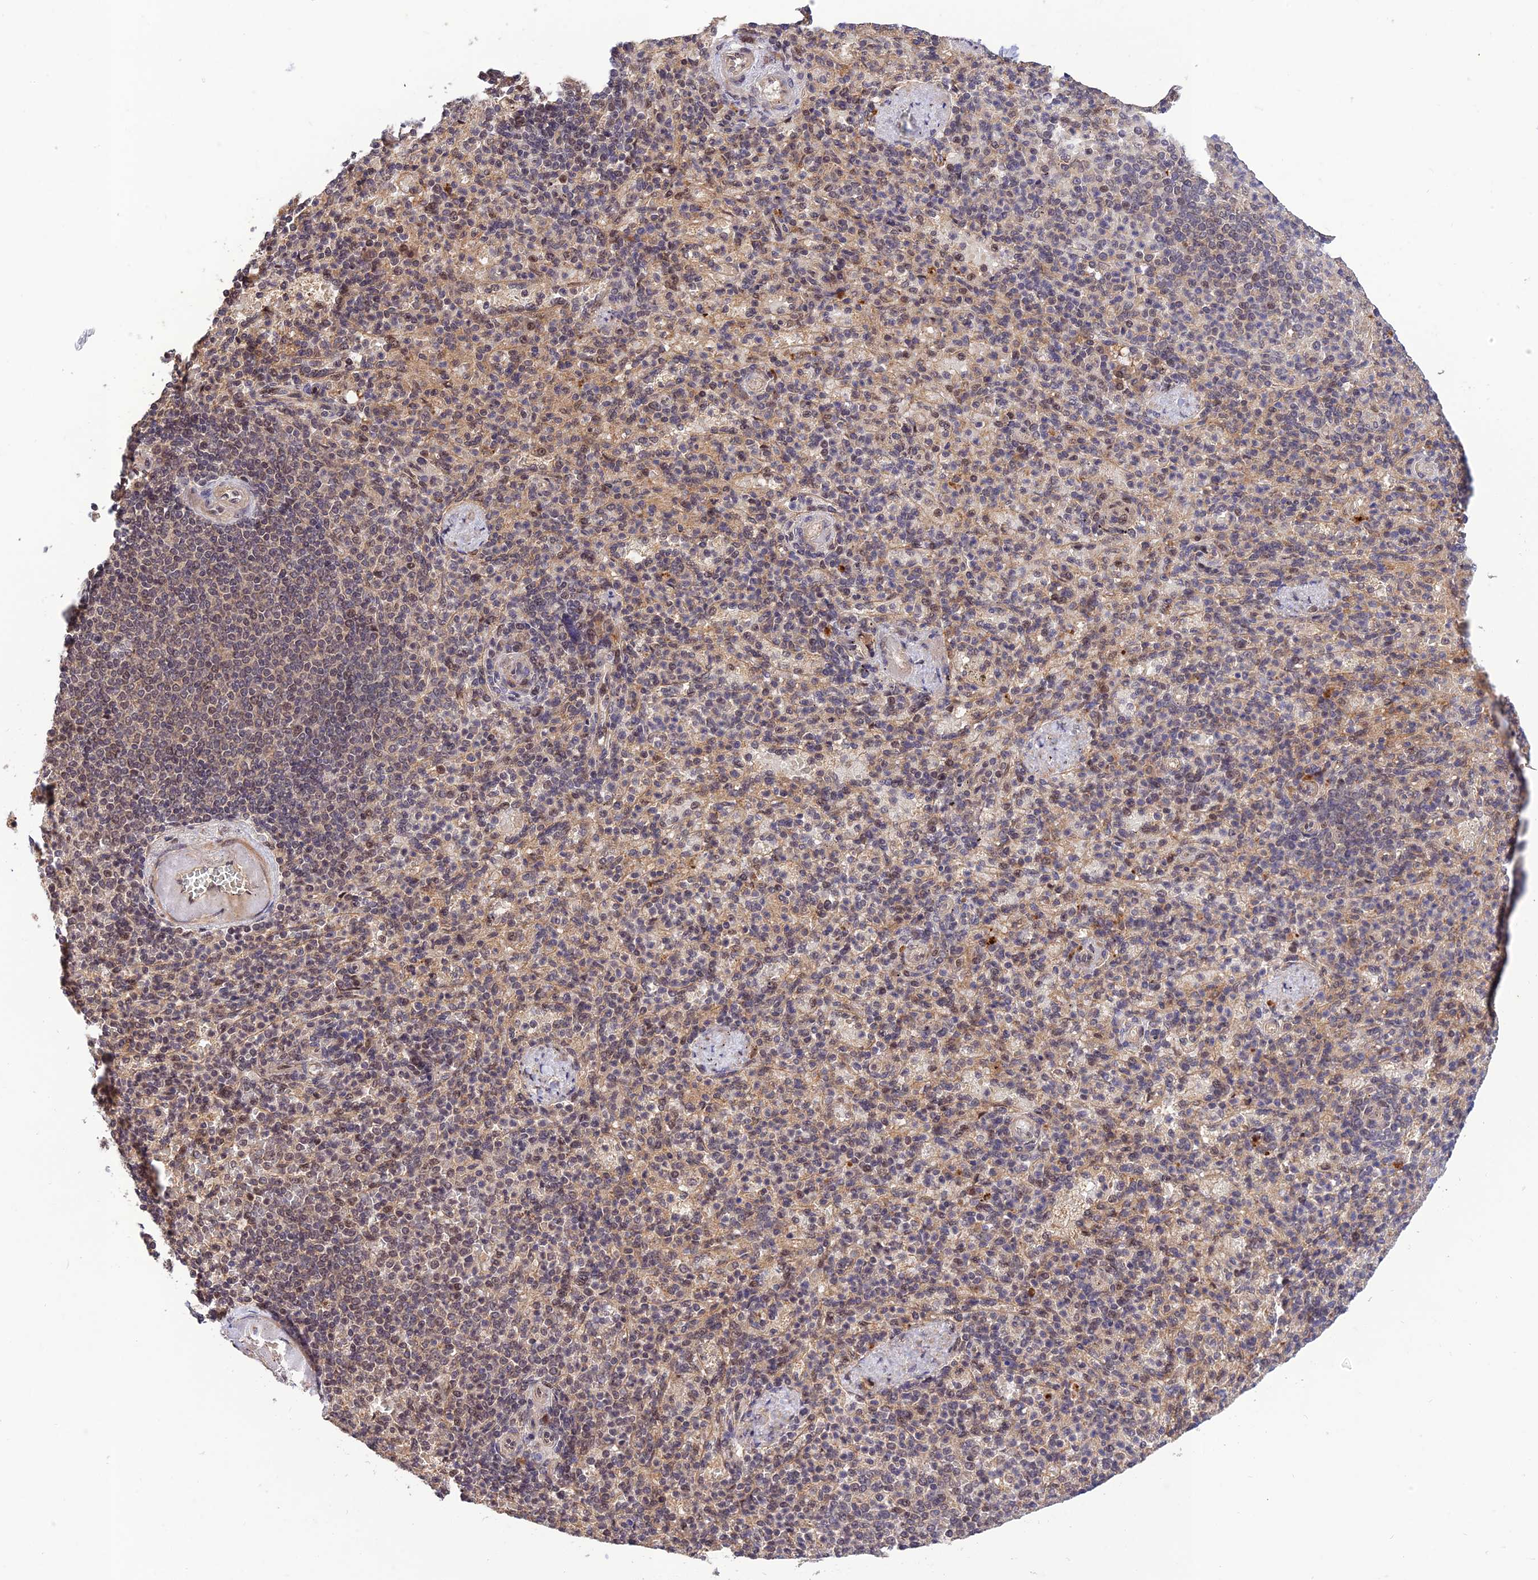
{"staining": {"intensity": "weak", "quantity": "<25%", "location": "nuclear"}, "tissue": "spleen", "cell_type": "Cells in red pulp", "image_type": "normal", "snomed": [{"axis": "morphology", "description": "Normal tissue, NOS"}, {"axis": "topography", "description": "Spleen"}], "caption": "Image shows no significant protein expression in cells in red pulp of benign spleen. (DAB (3,3'-diaminobenzidine) immunohistochemistry (IHC), high magnification).", "gene": "REV1", "patient": {"sex": "female", "age": 74}}